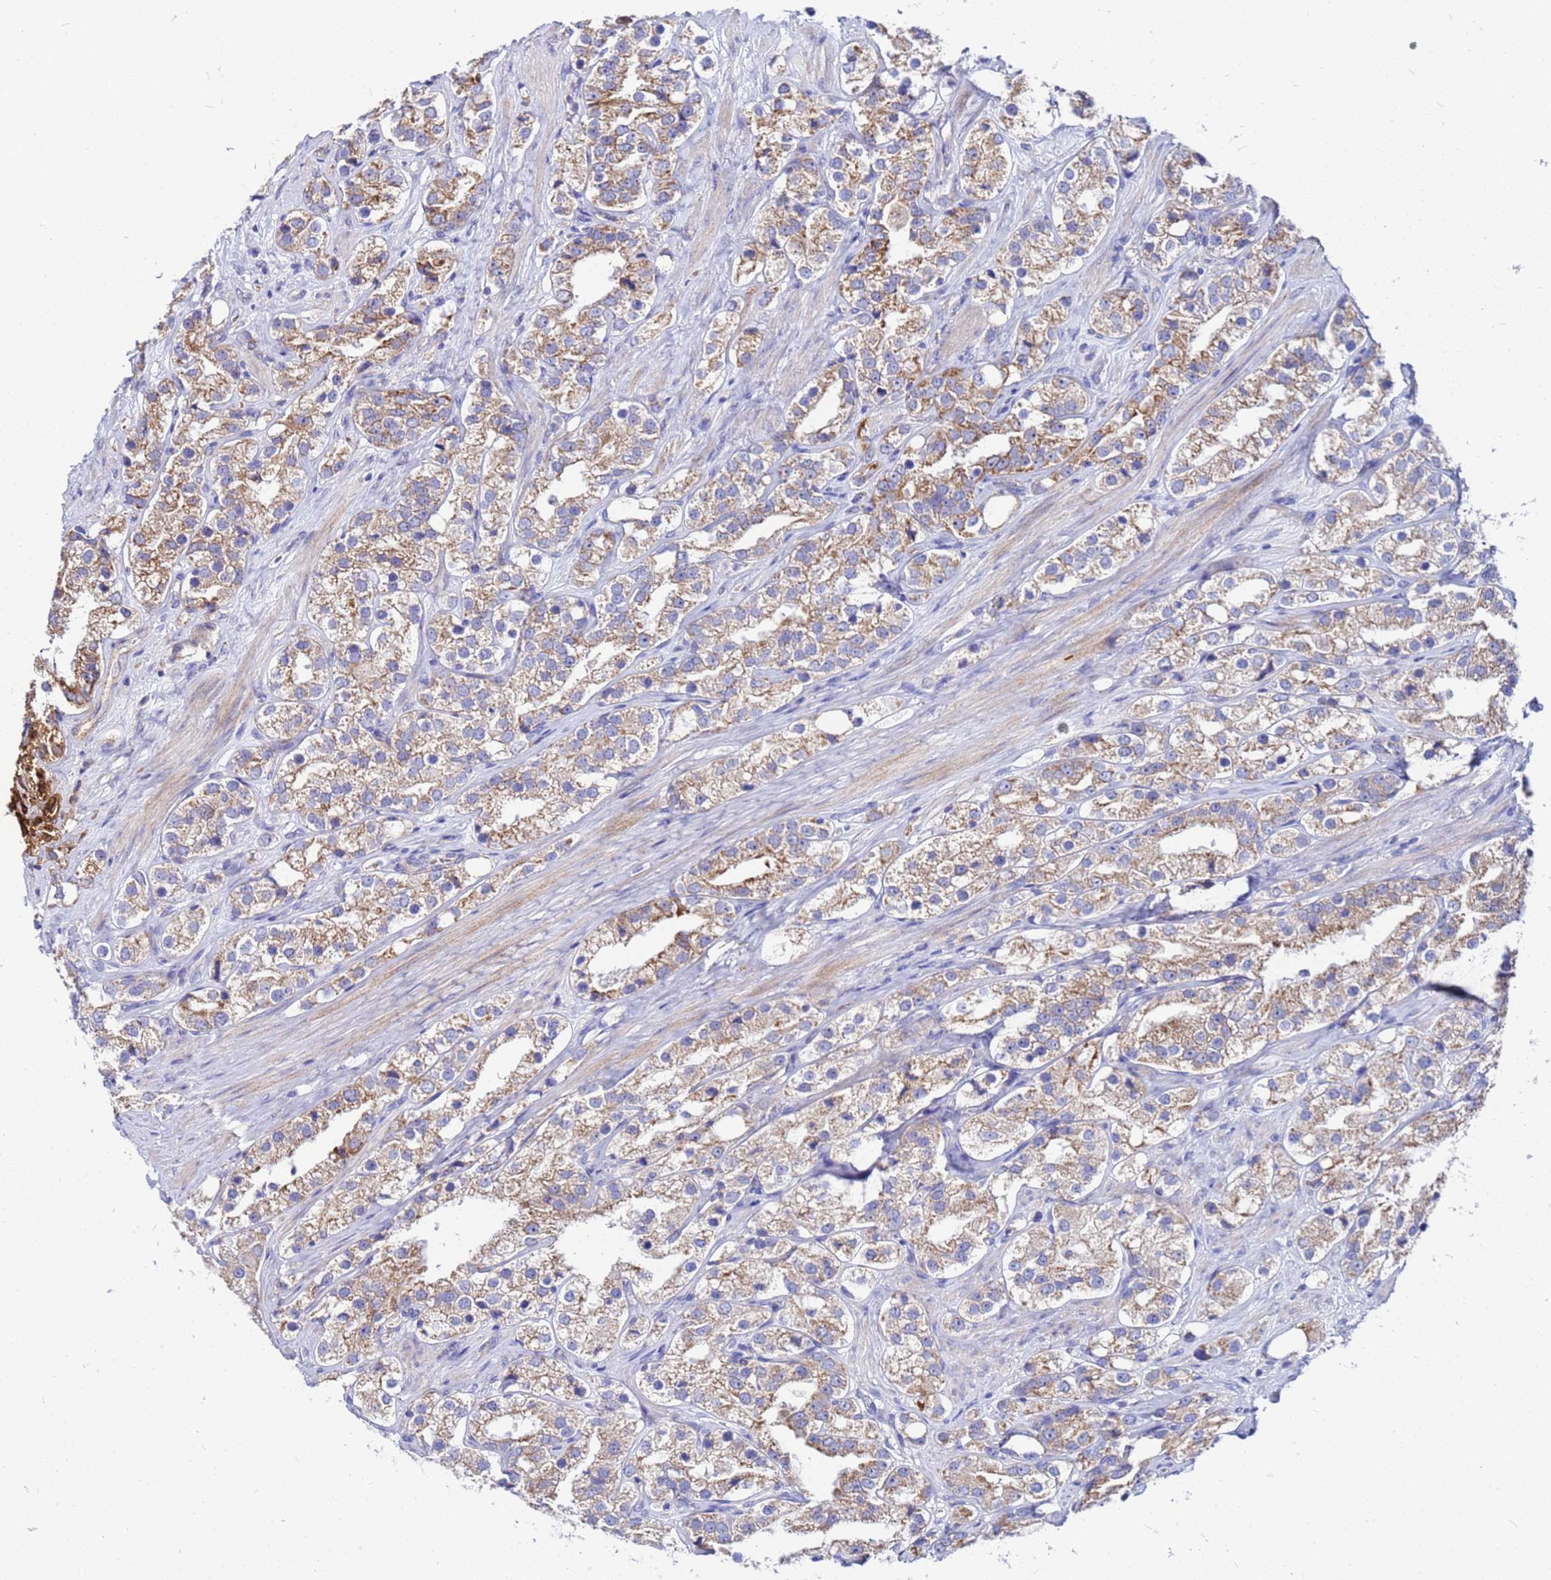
{"staining": {"intensity": "moderate", "quantity": ">75%", "location": "cytoplasmic/membranous"}, "tissue": "prostate cancer", "cell_type": "Tumor cells", "image_type": "cancer", "snomed": [{"axis": "morphology", "description": "Adenocarcinoma, NOS"}, {"axis": "topography", "description": "Prostate"}], "caption": "Prostate cancer (adenocarcinoma) stained for a protein exhibits moderate cytoplasmic/membranous positivity in tumor cells. (brown staining indicates protein expression, while blue staining denotes nuclei).", "gene": "FAHD2A", "patient": {"sex": "male", "age": 79}}